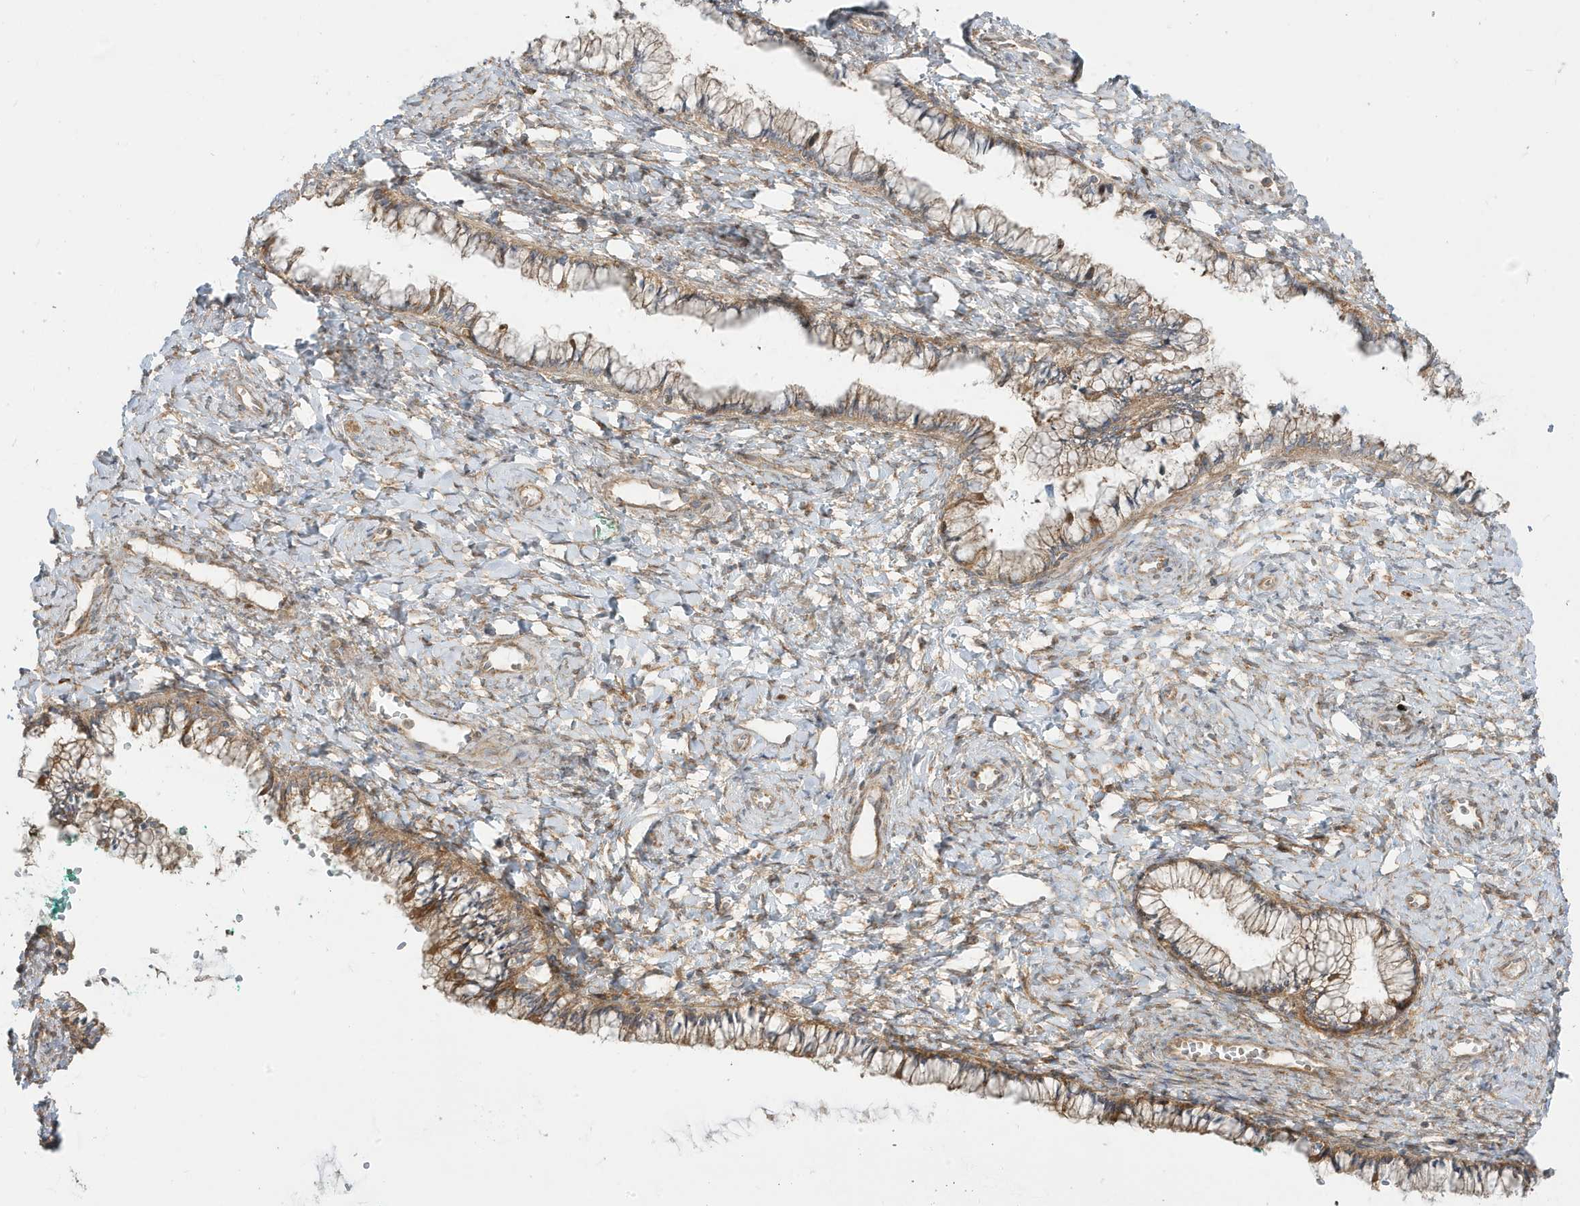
{"staining": {"intensity": "weak", "quantity": ">75%", "location": "cytoplasmic/membranous"}, "tissue": "cervix", "cell_type": "Glandular cells", "image_type": "normal", "snomed": [{"axis": "morphology", "description": "Normal tissue, NOS"}, {"axis": "morphology", "description": "Adenocarcinoma, NOS"}, {"axis": "topography", "description": "Cervix"}], "caption": "Cervix stained with IHC reveals weak cytoplasmic/membranous staining in approximately >75% of glandular cells. The staining is performed using DAB (3,3'-diaminobenzidine) brown chromogen to label protein expression. The nuclei are counter-stained blue using hematoxylin.", "gene": "STAM", "patient": {"sex": "female", "age": 29}}